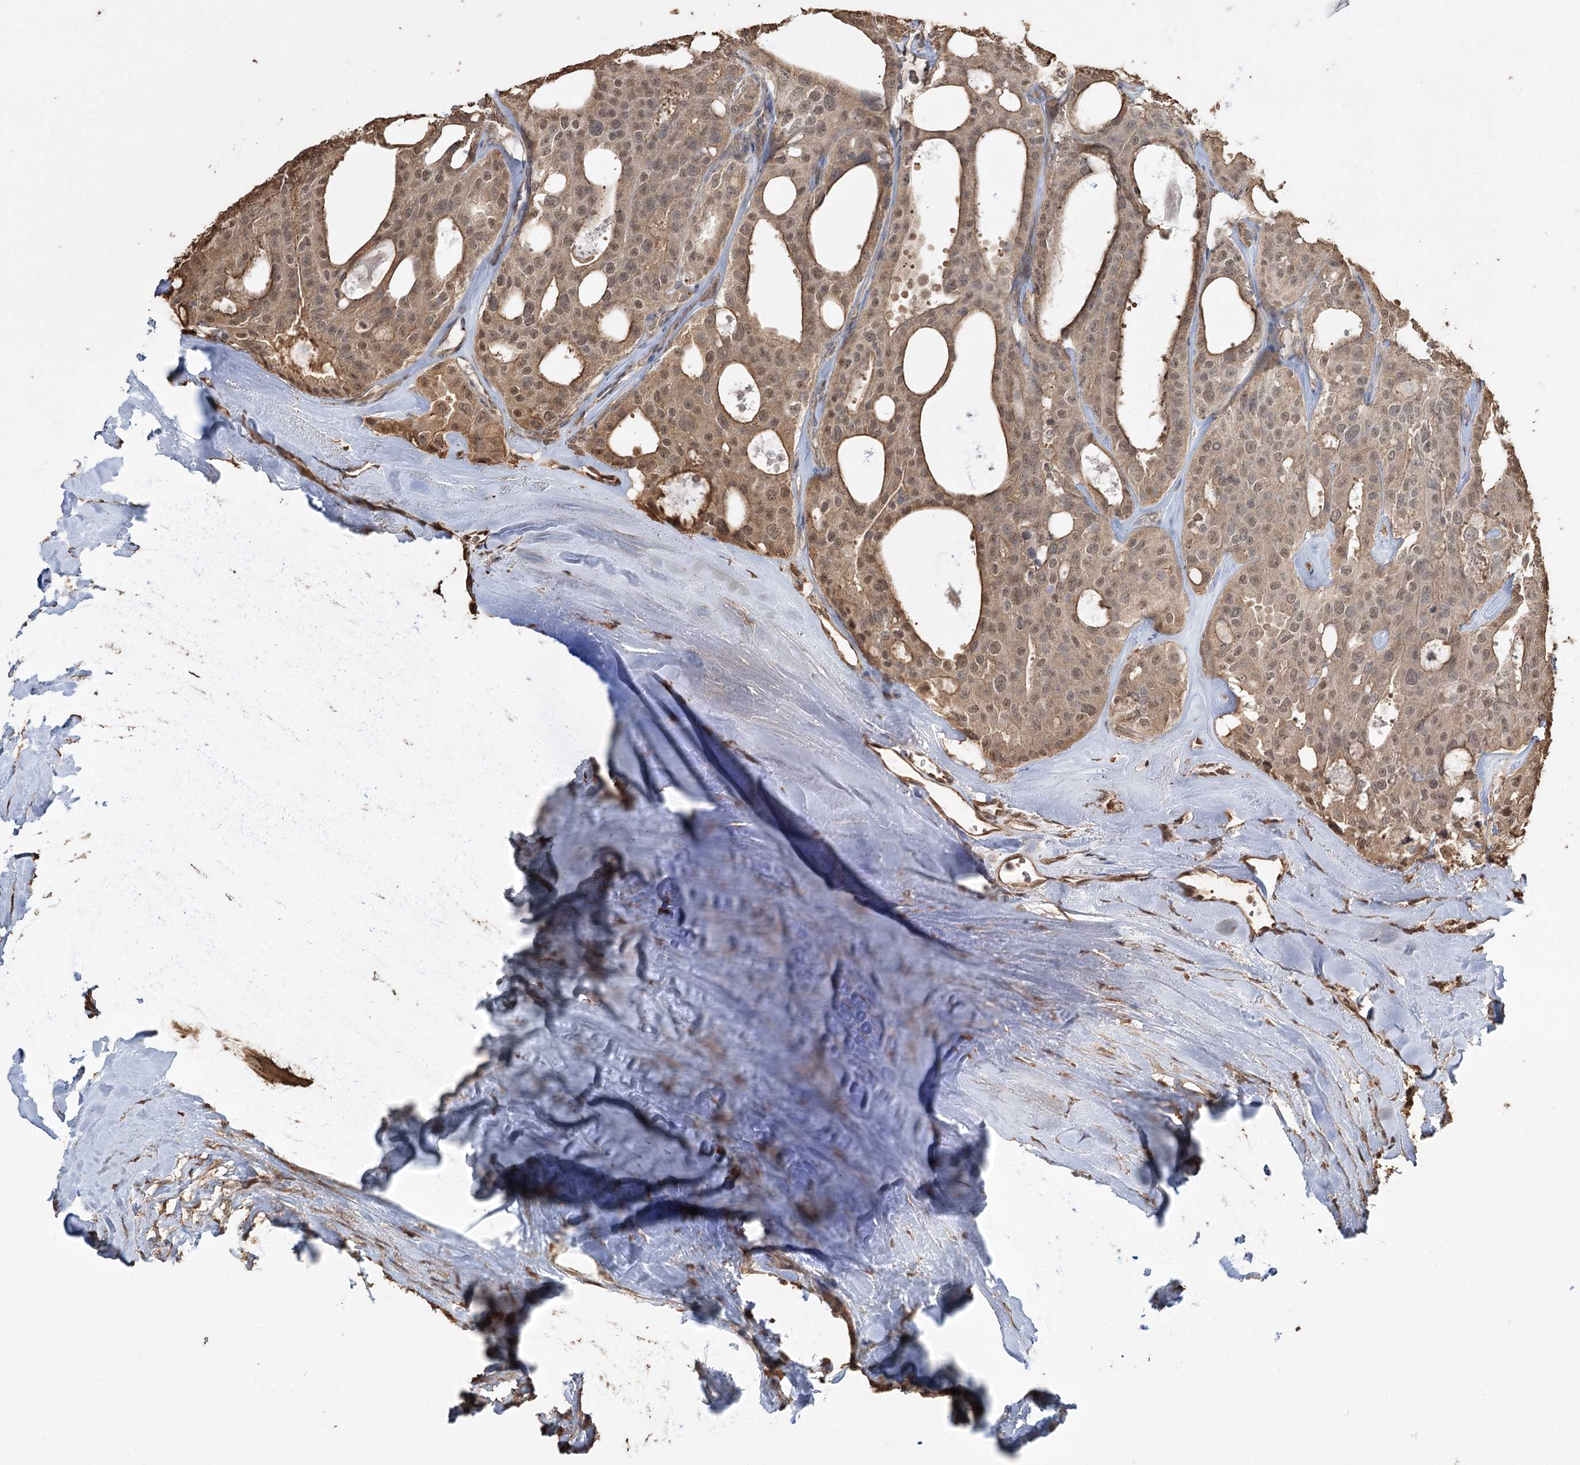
{"staining": {"intensity": "moderate", "quantity": ">75%", "location": "cytoplasmic/membranous,nuclear"}, "tissue": "thyroid cancer", "cell_type": "Tumor cells", "image_type": "cancer", "snomed": [{"axis": "morphology", "description": "Follicular adenoma carcinoma, NOS"}, {"axis": "topography", "description": "Thyroid gland"}], "caption": "This image exhibits thyroid cancer stained with immunohistochemistry to label a protein in brown. The cytoplasmic/membranous and nuclear of tumor cells show moderate positivity for the protein. Nuclei are counter-stained blue.", "gene": "PLCH1", "patient": {"sex": "male", "age": 75}}